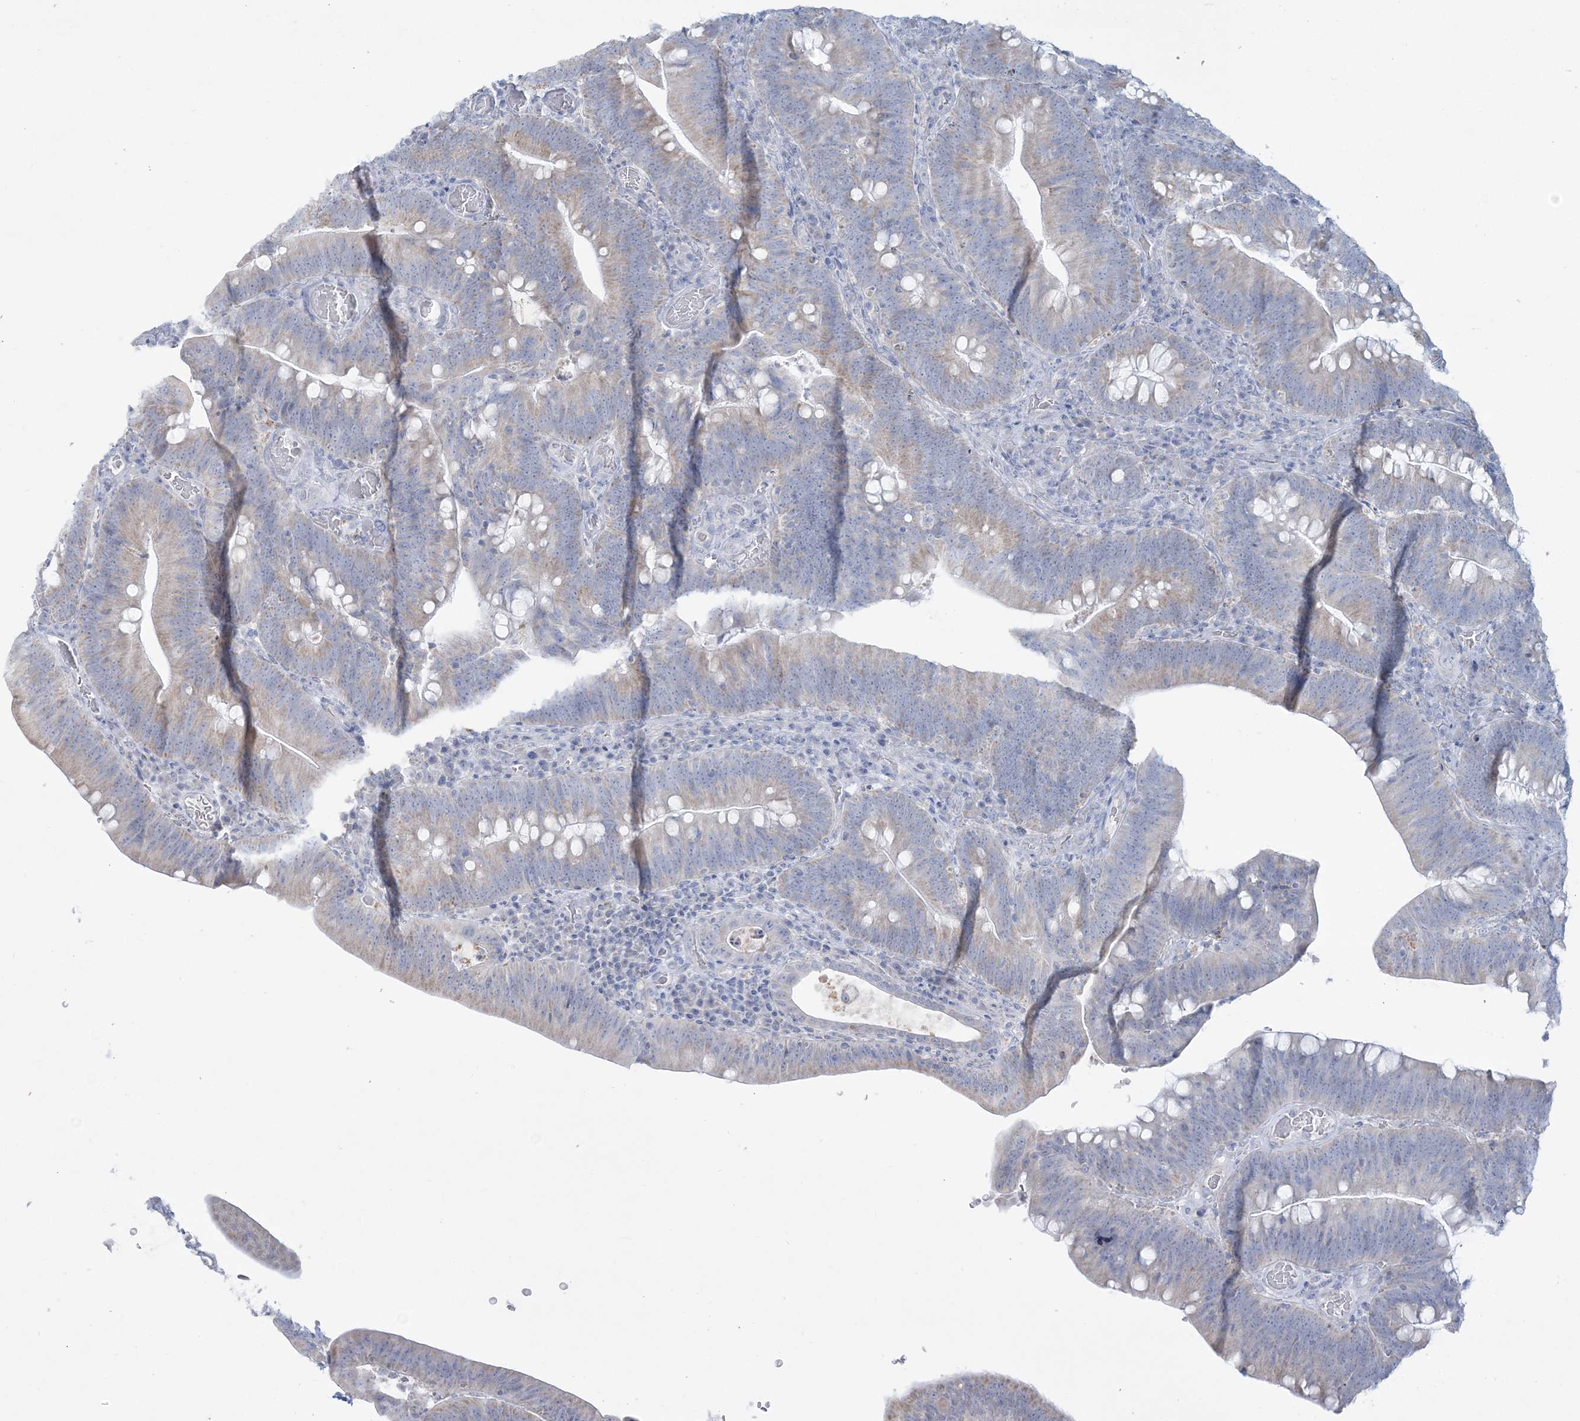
{"staining": {"intensity": "weak", "quantity": "25%-75%", "location": "cytoplasmic/membranous"}, "tissue": "colorectal cancer", "cell_type": "Tumor cells", "image_type": "cancer", "snomed": [{"axis": "morphology", "description": "Normal tissue, NOS"}, {"axis": "topography", "description": "Colon"}], "caption": "Colorectal cancer tissue reveals weak cytoplasmic/membranous positivity in approximately 25%-75% of tumor cells, visualized by immunohistochemistry.", "gene": "TBC1D7", "patient": {"sex": "female", "age": 82}}